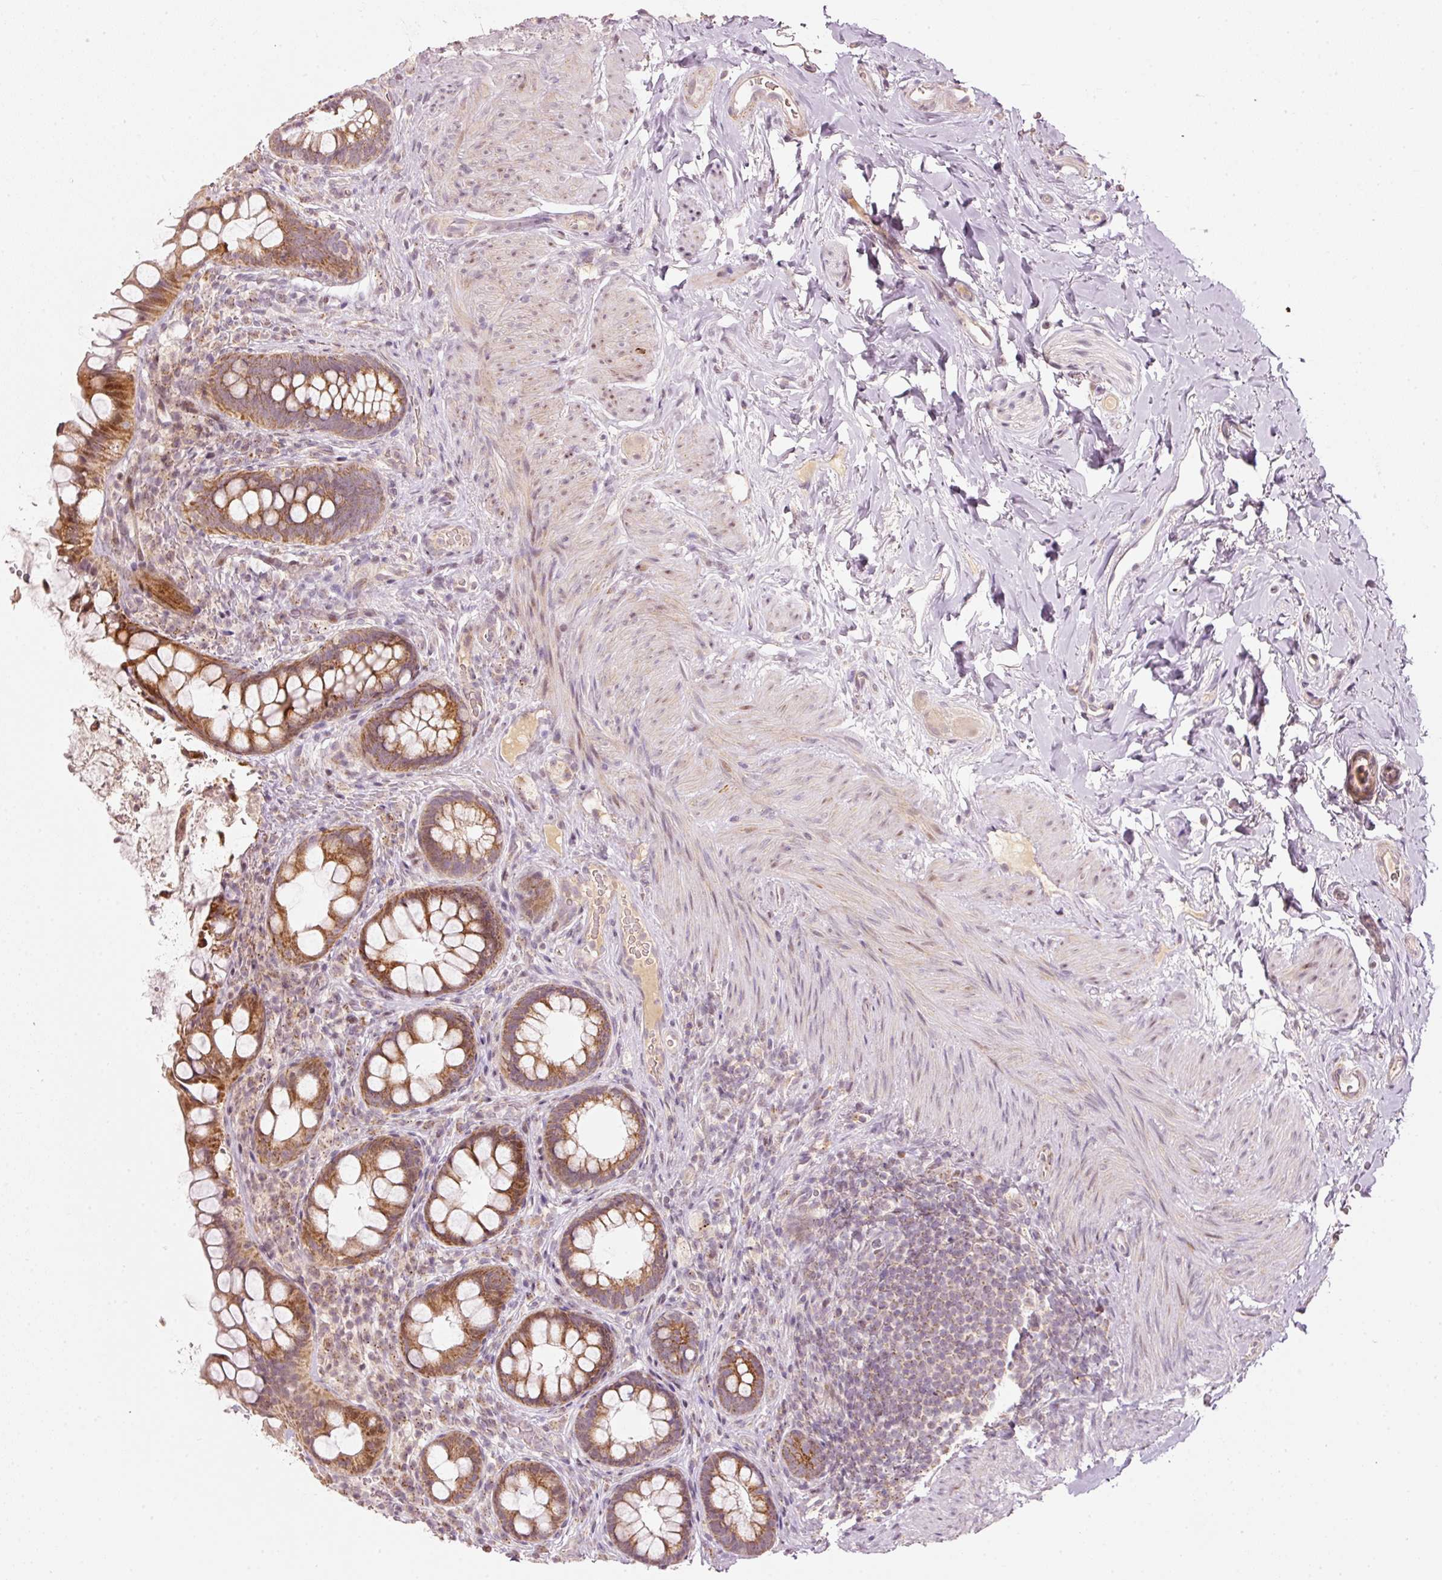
{"staining": {"intensity": "strong", "quantity": ">75%", "location": "cytoplasmic/membranous"}, "tissue": "rectum", "cell_type": "Glandular cells", "image_type": "normal", "snomed": [{"axis": "morphology", "description": "Normal tissue, NOS"}, {"axis": "topography", "description": "Rectum"}, {"axis": "topography", "description": "Peripheral nerve tissue"}], "caption": "This is a histology image of immunohistochemistry (IHC) staining of normal rectum, which shows strong expression in the cytoplasmic/membranous of glandular cells.", "gene": "TOB2", "patient": {"sex": "female", "age": 69}}